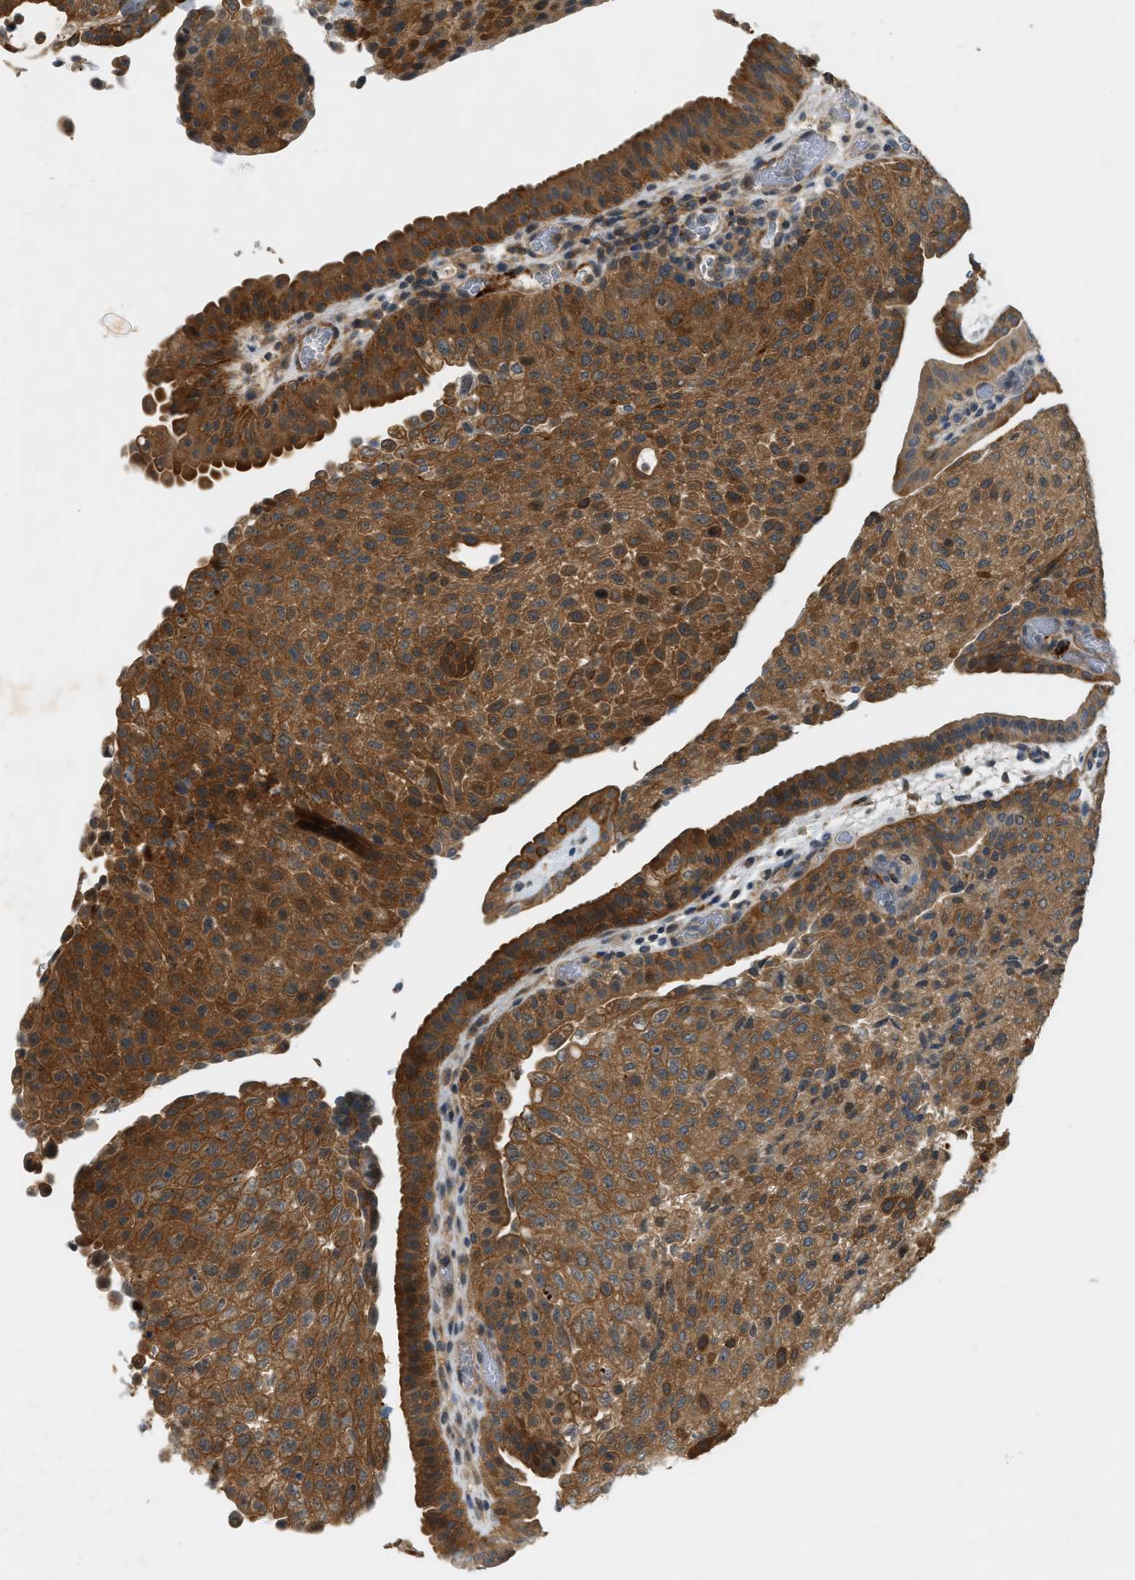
{"staining": {"intensity": "strong", "quantity": ">75%", "location": "cytoplasmic/membranous"}, "tissue": "urothelial cancer", "cell_type": "Tumor cells", "image_type": "cancer", "snomed": [{"axis": "morphology", "description": "Urothelial carcinoma, Low grade"}, {"axis": "morphology", "description": "Urothelial carcinoma, High grade"}, {"axis": "topography", "description": "Urinary bladder"}], "caption": "DAB (3,3'-diaminobenzidine) immunohistochemical staining of human urothelial cancer demonstrates strong cytoplasmic/membranous protein staining in approximately >75% of tumor cells.", "gene": "PDCL3", "patient": {"sex": "male", "age": 35}}